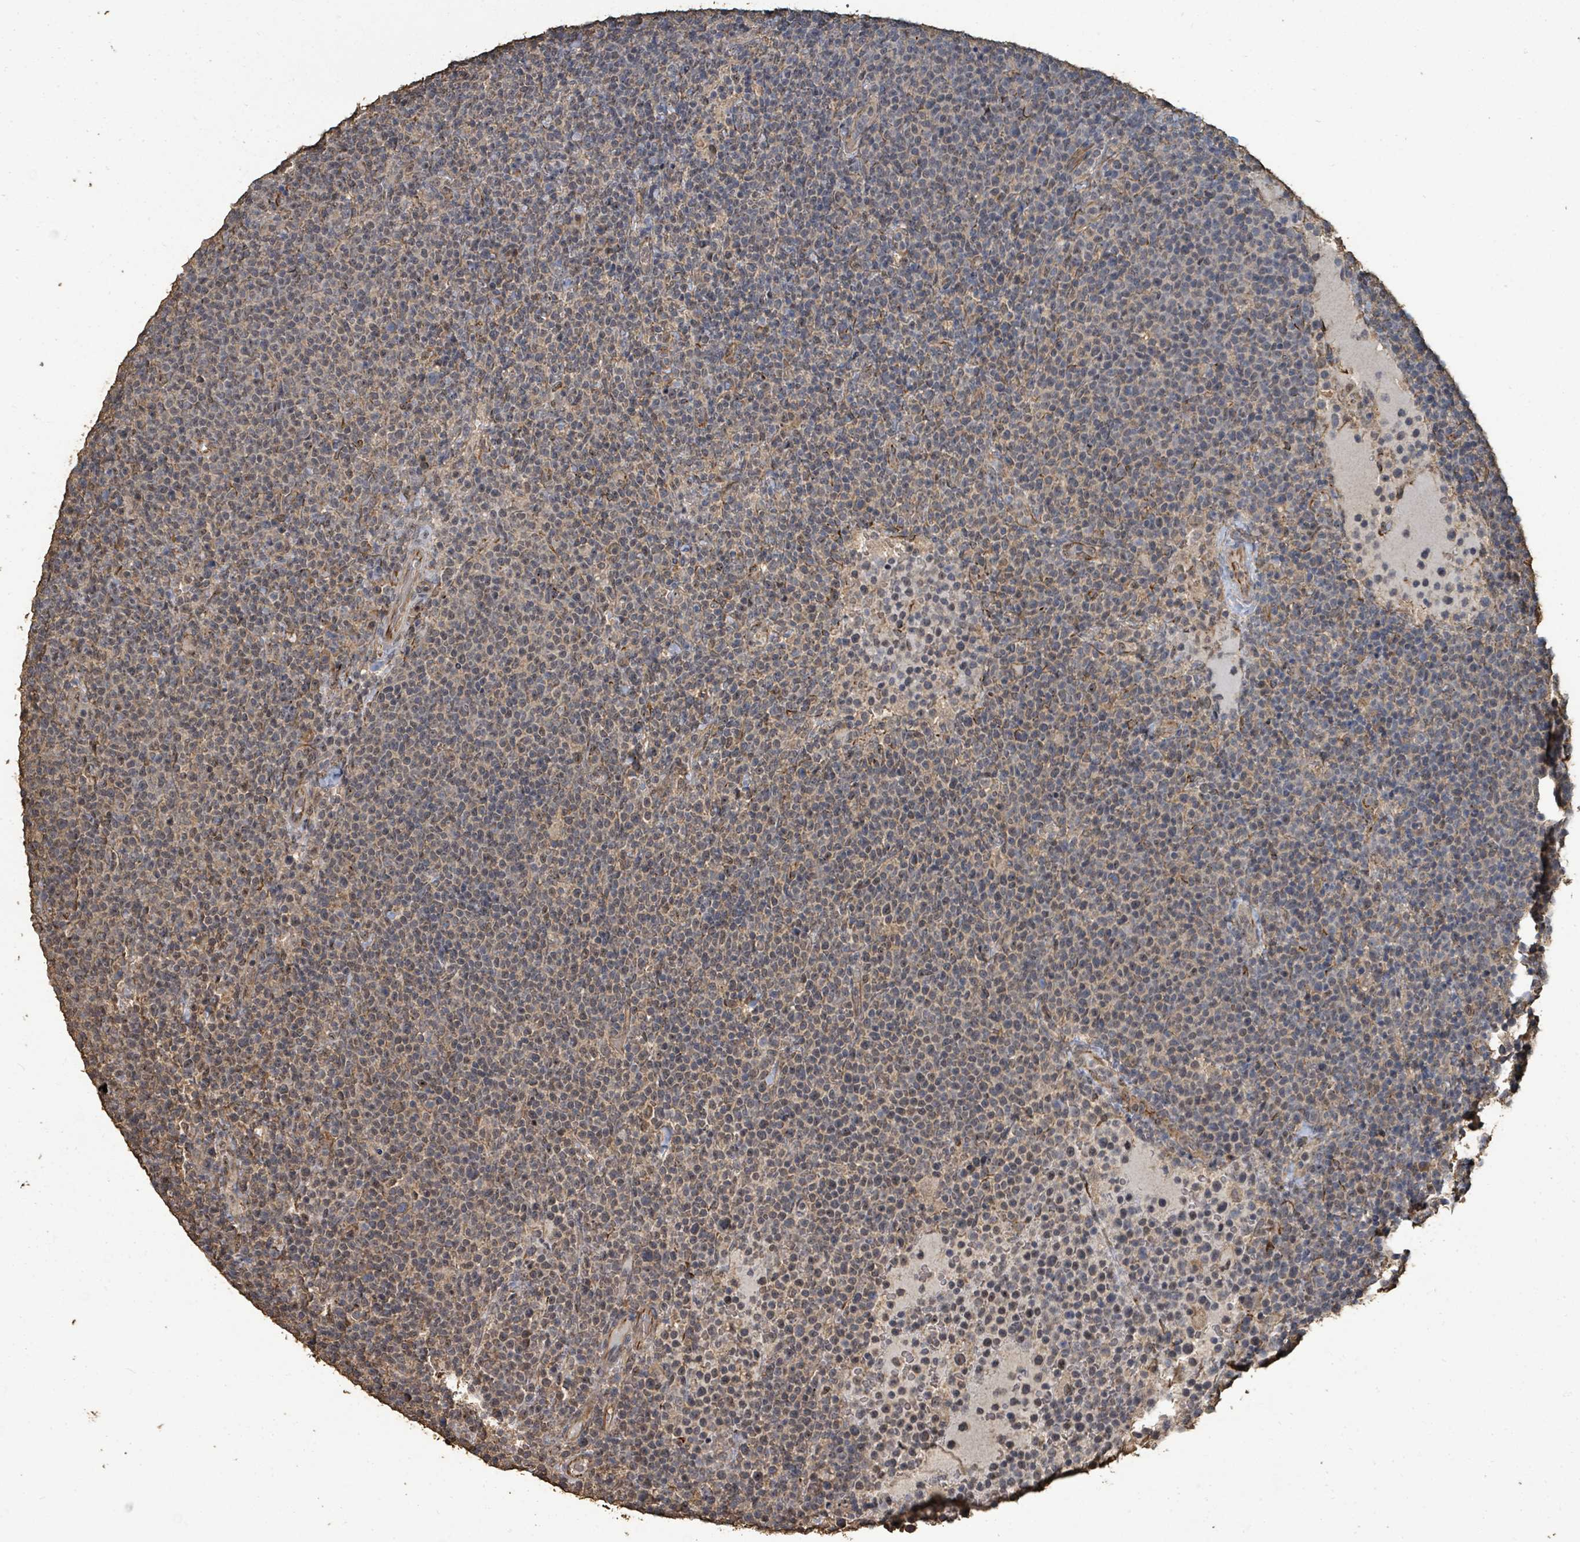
{"staining": {"intensity": "weak", "quantity": "<25%", "location": "cytoplasmic/membranous,nuclear"}, "tissue": "lymphoma", "cell_type": "Tumor cells", "image_type": "cancer", "snomed": [{"axis": "morphology", "description": "Malignant lymphoma, non-Hodgkin's type, High grade"}, {"axis": "topography", "description": "Lymph node"}], "caption": "Immunohistochemistry (IHC) micrograph of neoplastic tissue: human high-grade malignant lymphoma, non-Hodgkin's type stained with DAB (3,3'-diaminobenzidine) reveals no significant protein expression in tumor cells.", "gene": "C6orf52", "patient": {"sex": "male", "age": 61}}